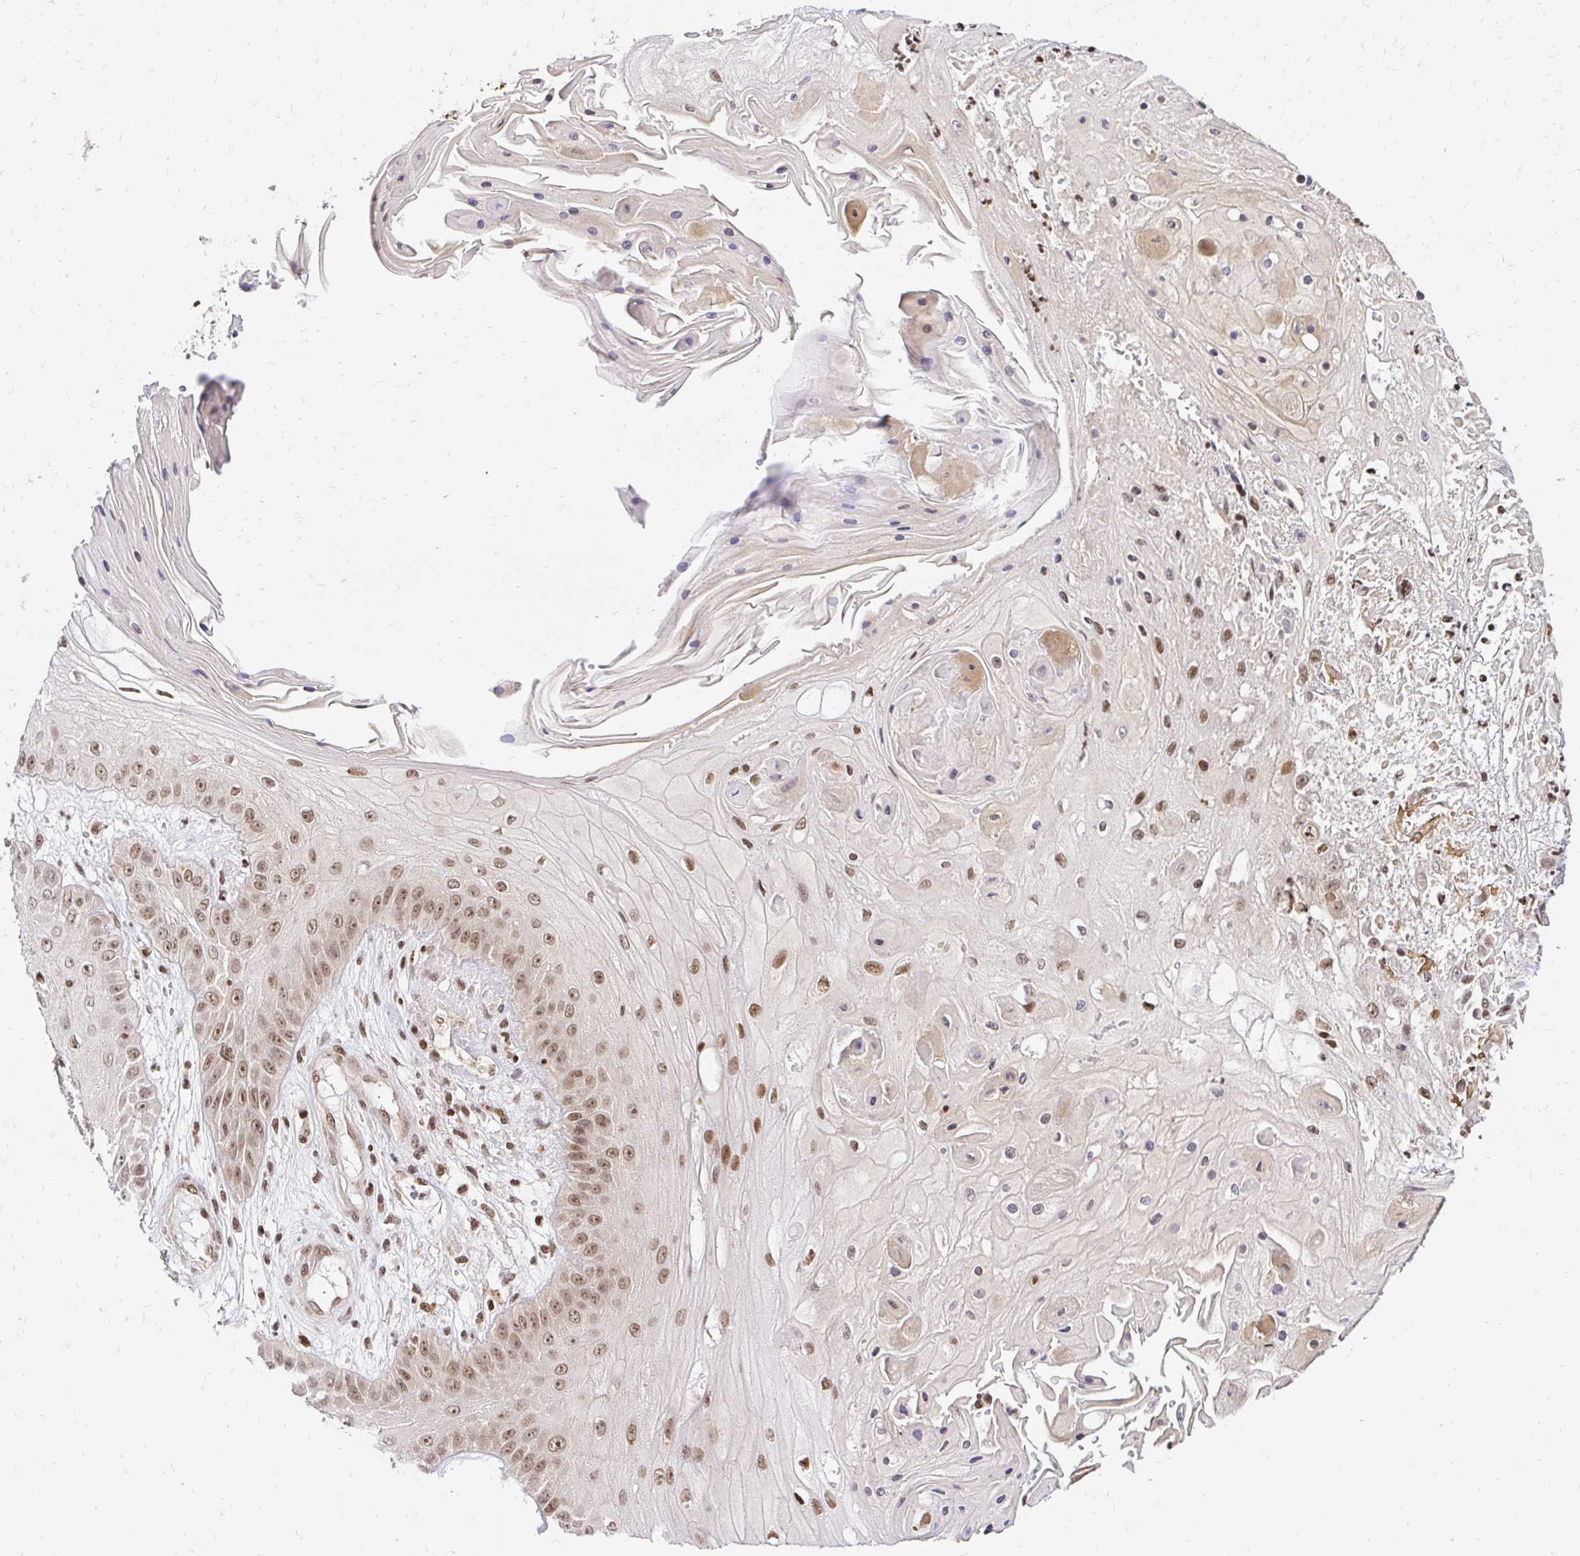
{"staining": {"intensity": "moderate", "quantity": ">75%", "location": "nuclear"}, "tissue": "skin cancer", "cell_type": "Tumor cells", "image_type": "cancer", "snomed": [{"axis": "morphology", "description": "Squamous cell carcinoma, NOS"}, {"axis": "topography", "description": "Skin"}], "caption": "Moderate nuclear staining is present in approximately >75% of tumor cells in skin cancer.", "gene": "GLYR1", "patient": {"sex": "male", "age": 70}}